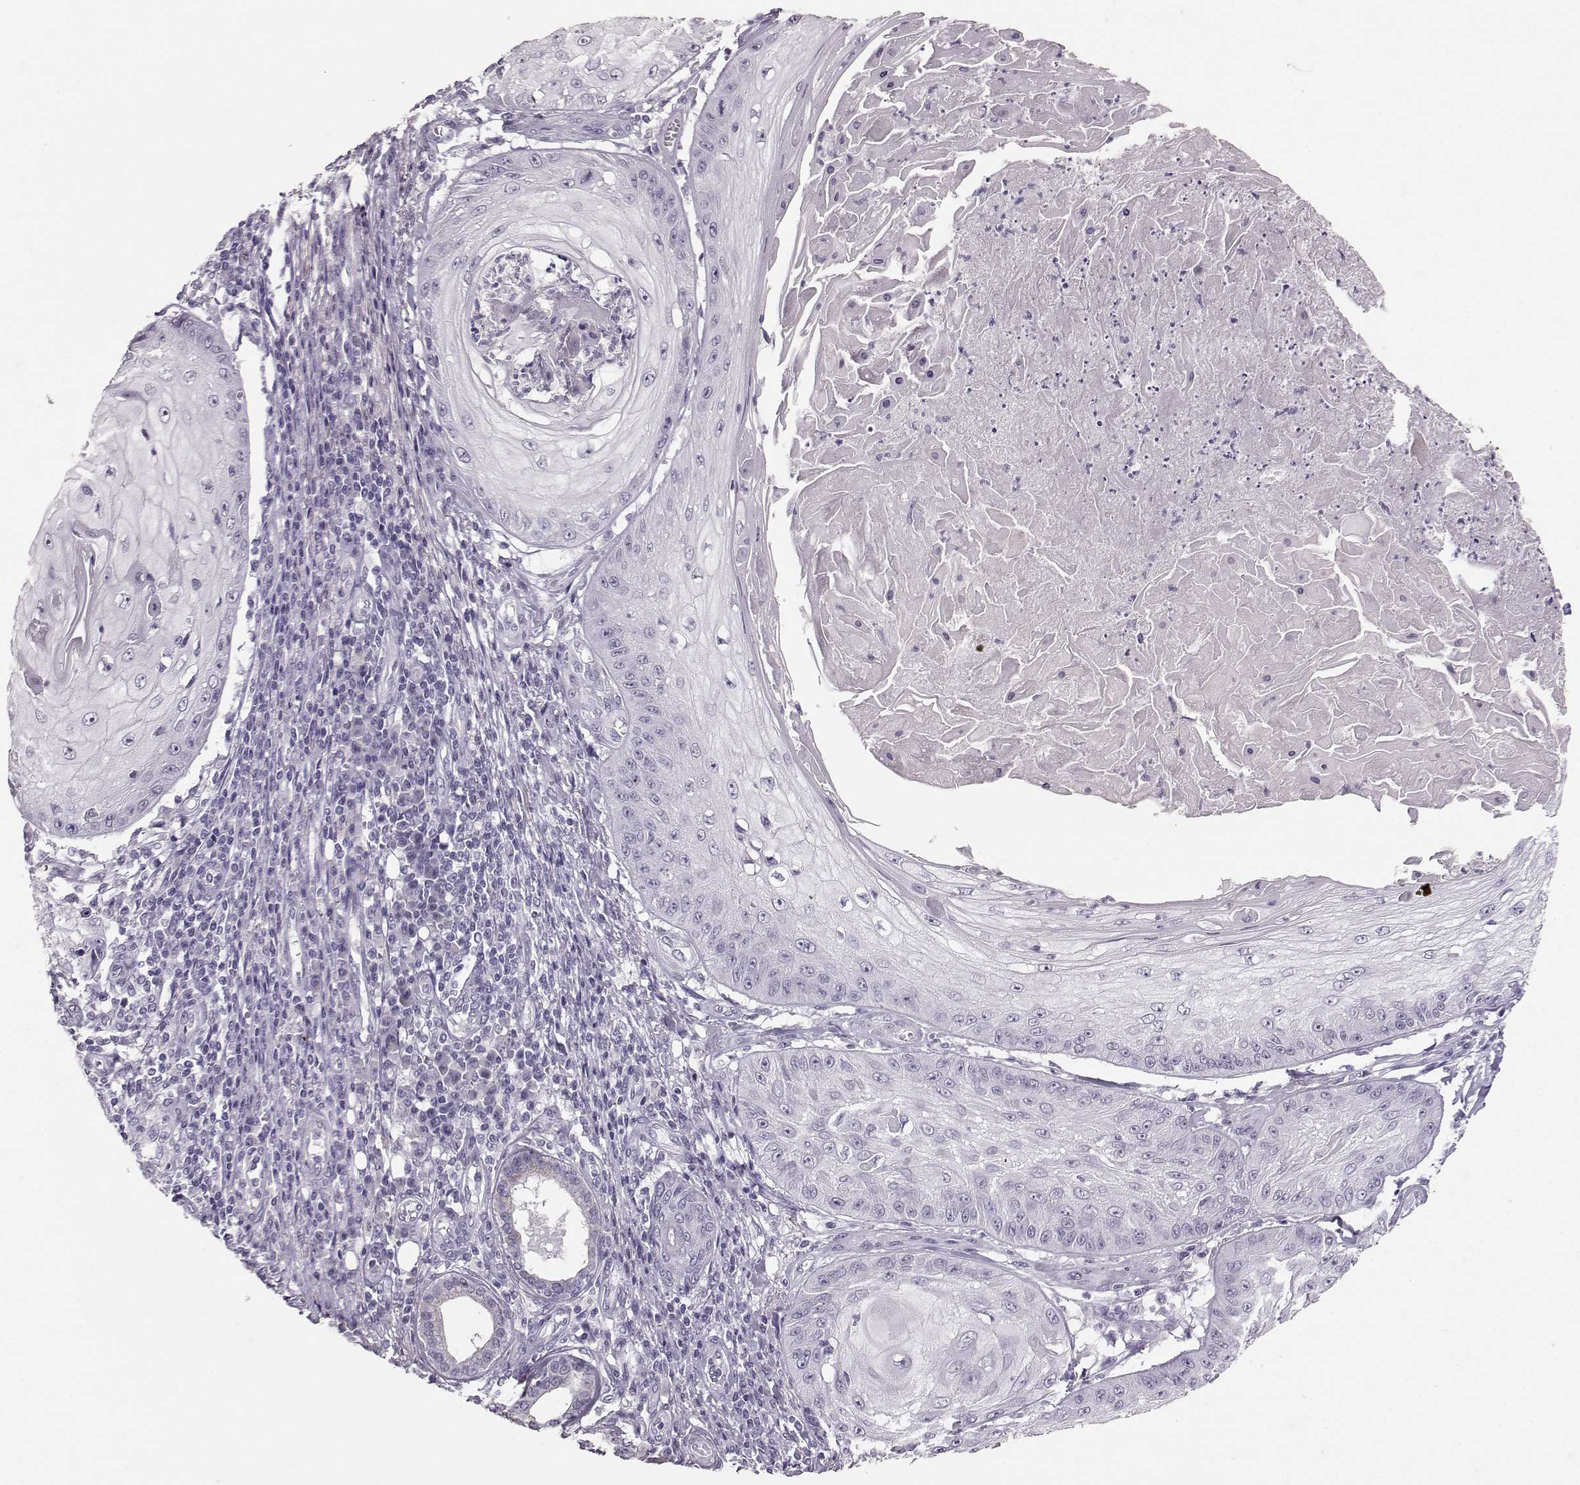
{"staining": {"intensity": "negative", "quantity": "none", "location": "none"}, "tissue": "skin cancer", "cell_type": "Tumor cells", "image_type": "cancer", "snomed": [{"axis": "morphology", "description": "Squamous cell carcinoma, NOS"}, {"axis": "topography", "description": "Skin"}], "caption": "Immunohistochemical staining of human skin squamous cell carcinoma reveals no significant positivity in tumor cells. Brightfield microscopy of immunohistochemistry (IHC) stained with DAB (3,3'-diaminobenzidine) (brown) and hematoxylin (blue), captured at high magnification.", "gene": "PKP2", "patient": {"sex": "male", "age": 70}}